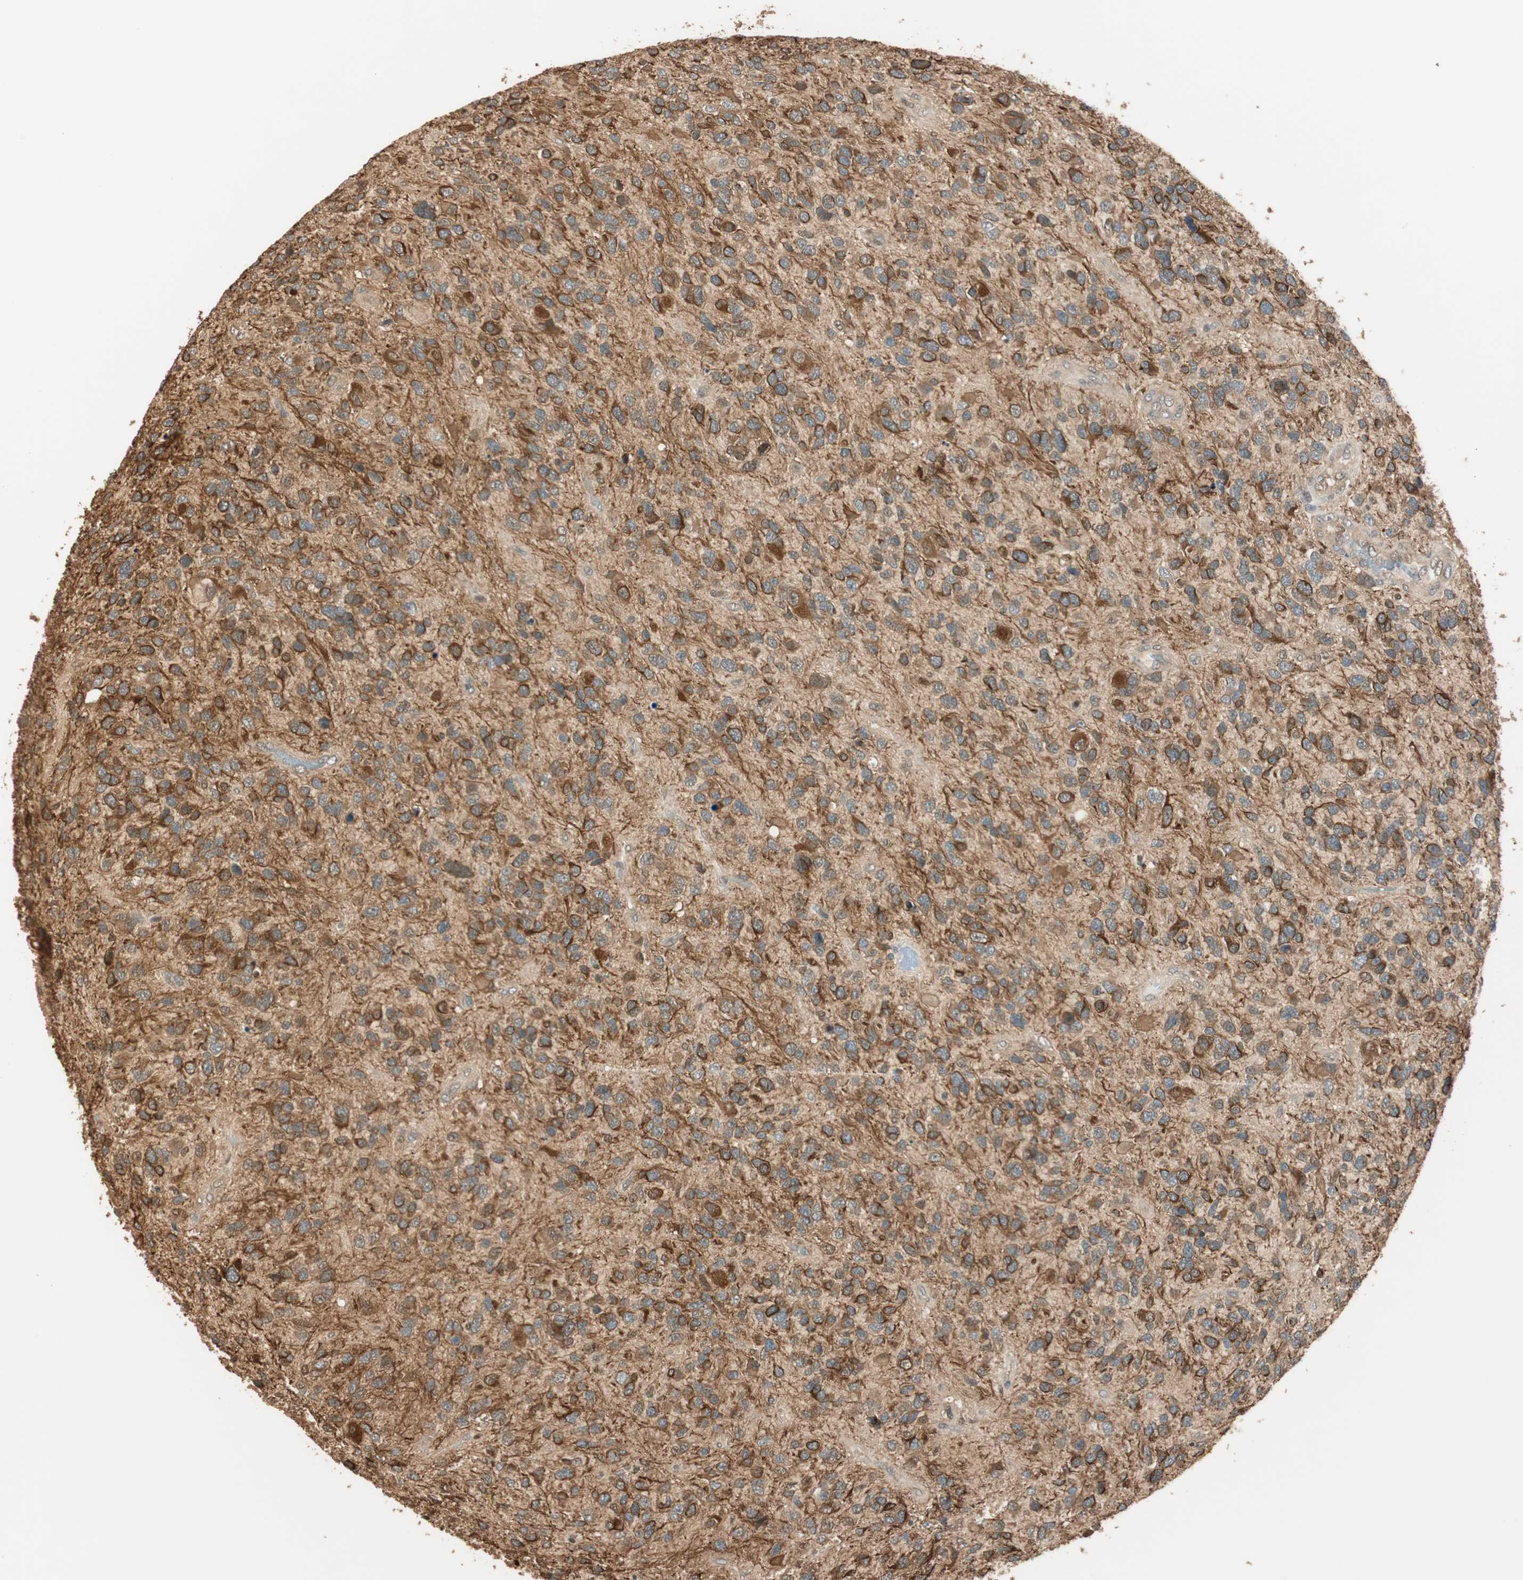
{"staining": {"intensity": "moderate", "quantity": ">75%", "location": "cytoplasmic/membranous"}, "tissue": "glioma", "cell_type": "Tumor cells", "image_type": "cancer", "snomed": [{"axis": "morphology", "description": "Glioma, malignant, High grade"}, {"axis": "topography", "description": "Brain"}], "caption": "Protein staining of glioma tissue demonstrates moderate cytoplasmic/membranous expression in about >75% of tumor cells.", "gene": "ZNF443", "patient": {"sex": "female", "age": 58}}